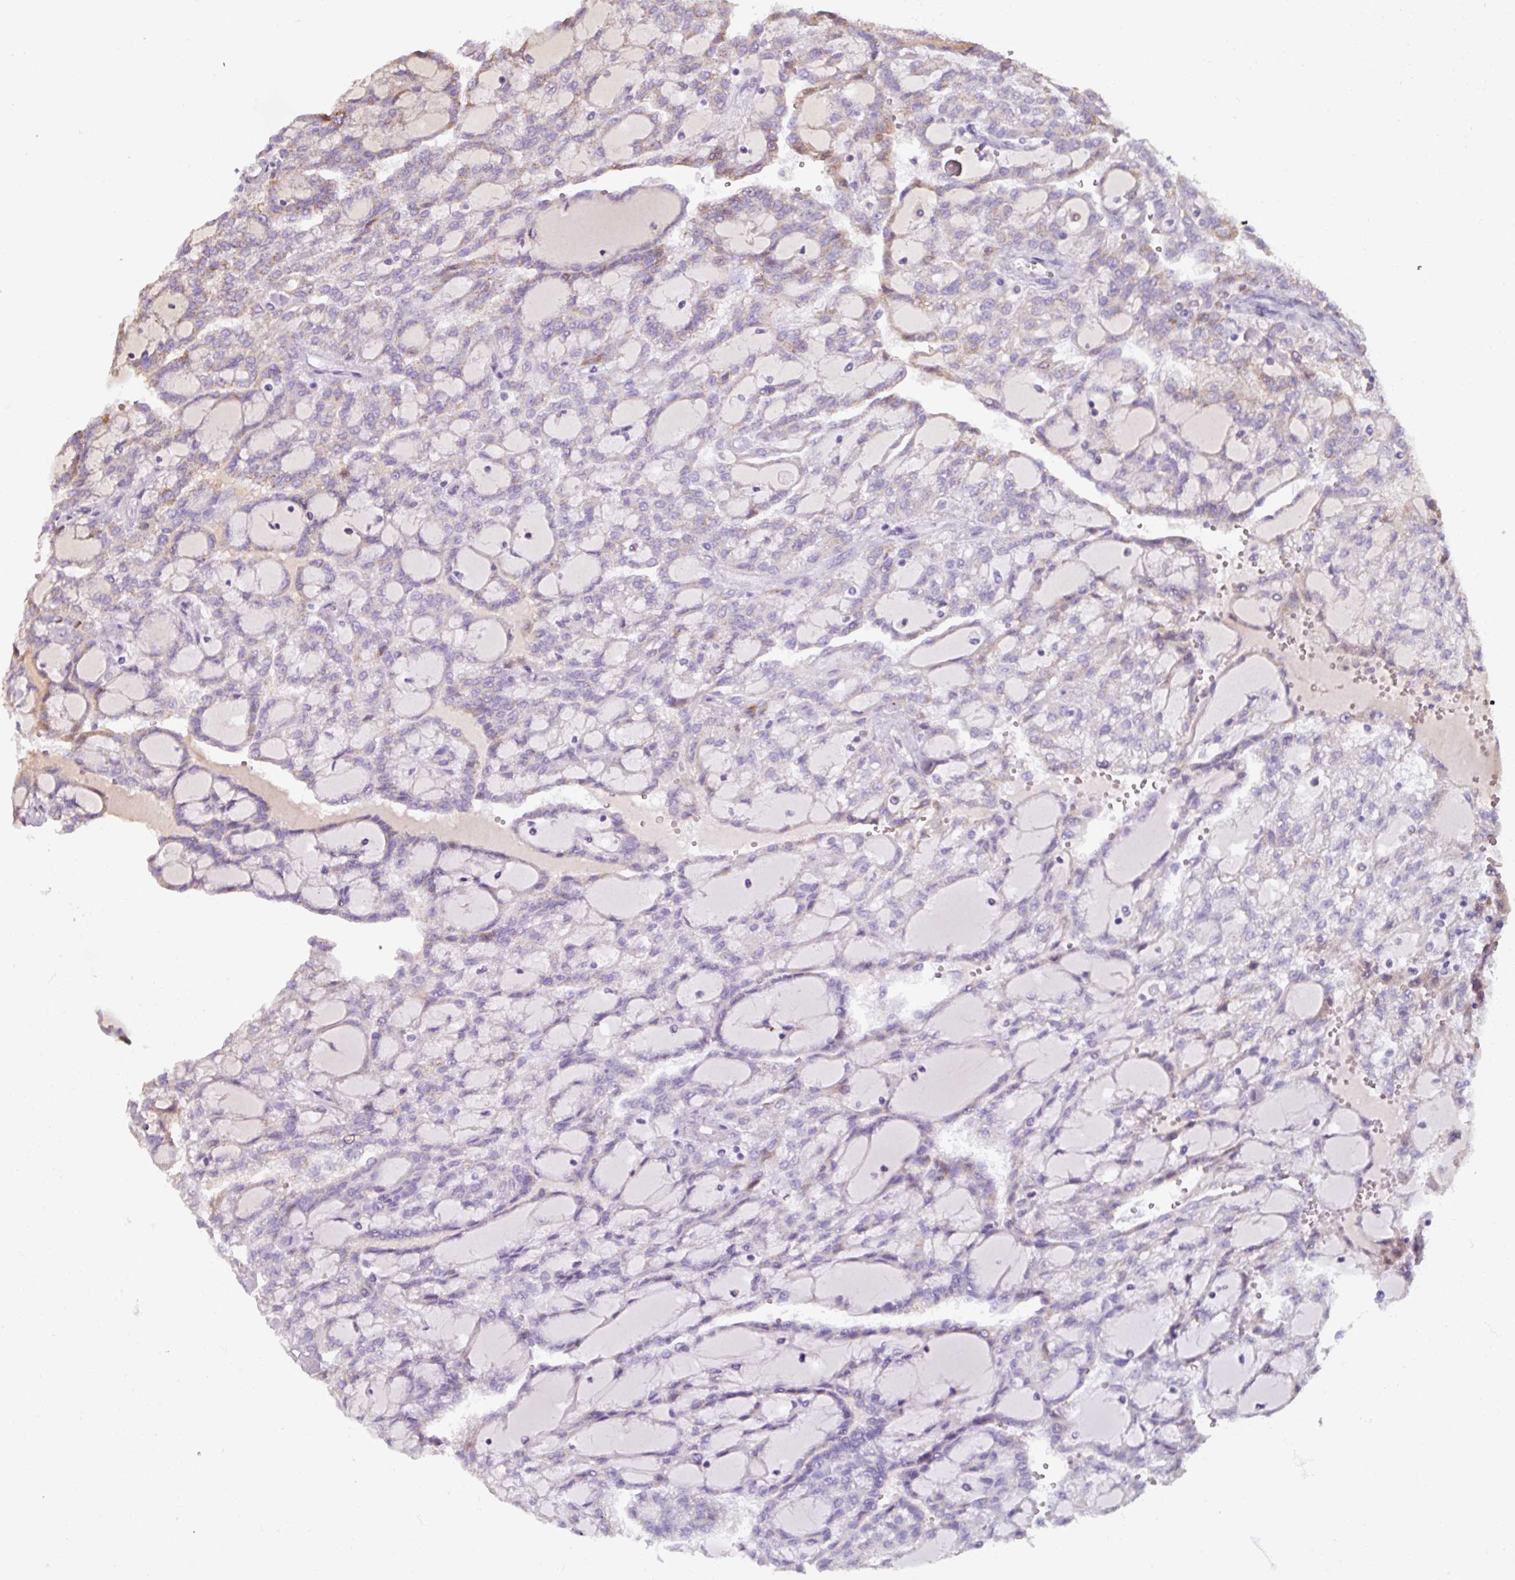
{"staining": {"intensity": "negative", "quantity": "none", "location": "none"}, "tissue": "renal cancer", "cell_type": "Tumor cells", "image_type": "cancer", "snomed": [{"axis": "morphology", "description": "Adenocarcinoma, NOS"}, {"axis": "topography", "description": "Kidney"}], "caption": "Renal cancer was stained to show a protein in brown. There is no significant expression in tumor cells. Nuclei are stained in blue.", "gene": "SPESP1", "patient": {"sex": "male", "age": 63}}